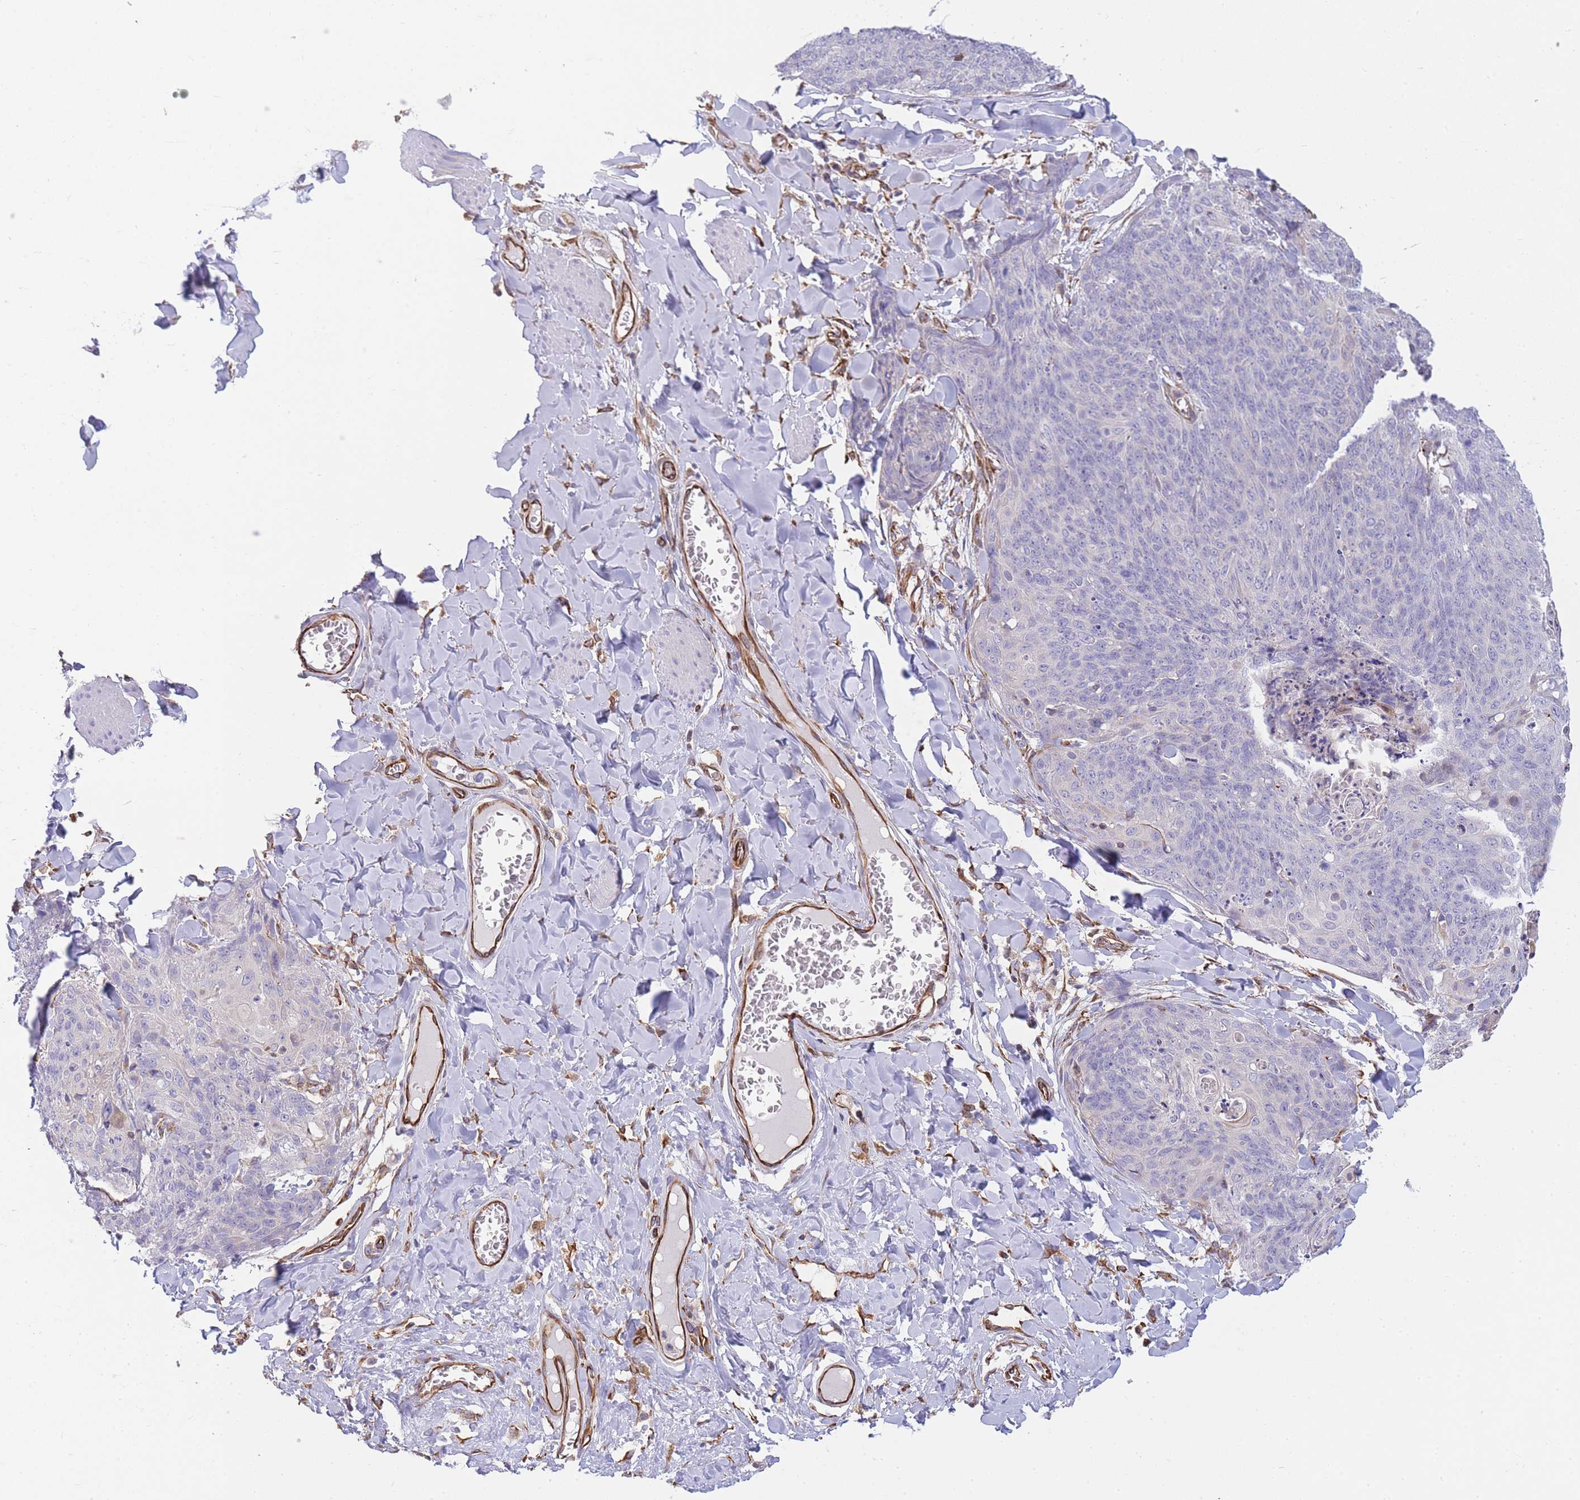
{"staining": {"intensity": "negative", "quantity": "none", "location": "none"}, "tissue": "skin cancer", "cell_type": "Tumor cells", "image_type": "cancer", "snomed": [{"axis": "morphology", "description": "Squamous cell carcinoma, NOS"}, {"axis": "topography", "description": "Skin"}, {"axis": "topography", "description": "Vulva"}], "caption": "IHC image of human skin cancer (squamous cell carcinoma) stained for a protein (brown), which reveals no staining in tumor cells. The staining is performed using DAB (3,3'-diaminobenzidine) brown chromogen with nuclei counter-stained in using hematoxylin.", "gene": "ECPAS", "patient": {"sex": "female", "age": 85}}